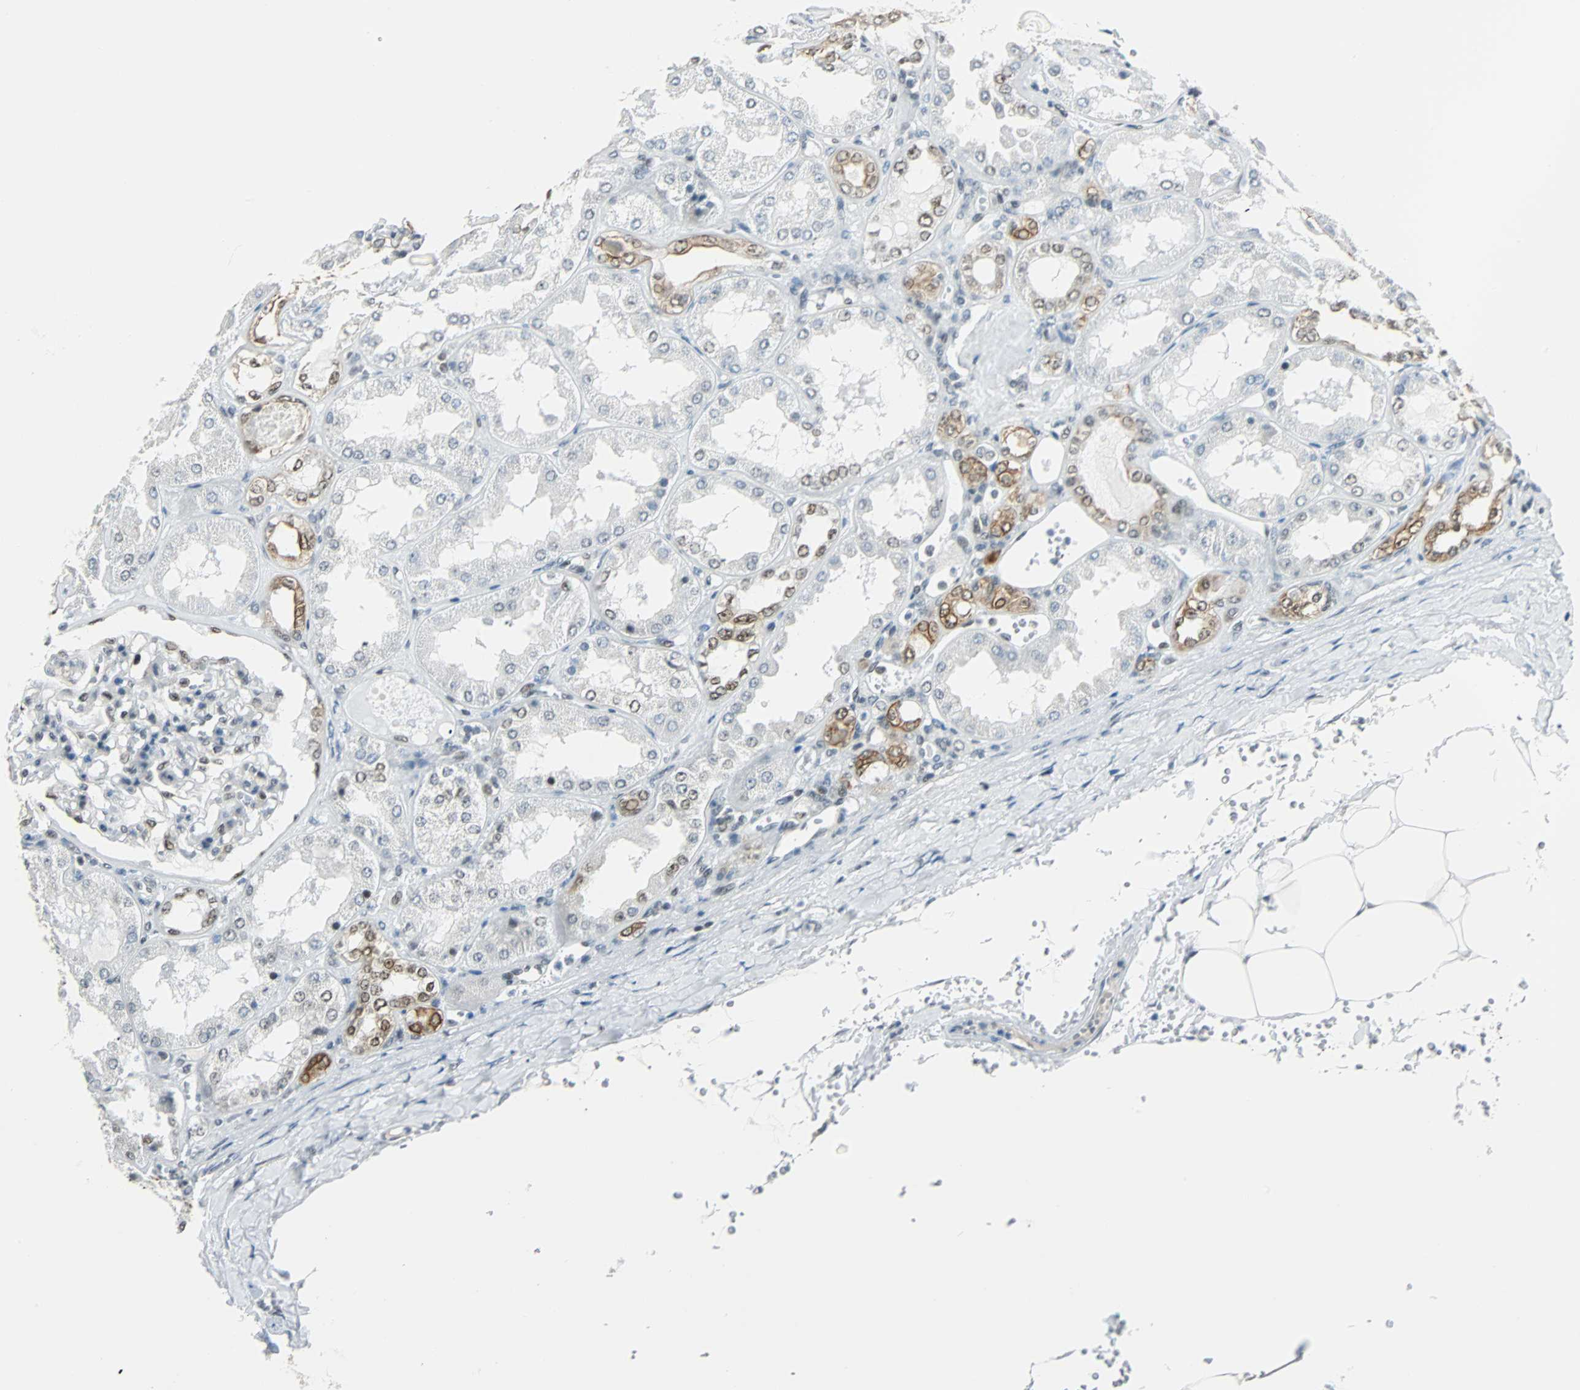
{"staining": {"intensity": "moderate", "quantity": ">75%", "location": "nuclear"}, "tissue": "kidney", "cell_type": "Cells in glomeruli", "image_type": "normal", "snomed": [{"axis": "morphology", "description": "Normal tissue, NOS"}, {"axis": "topography", "description": "Kidney"}], "caption": "High-magnification brightfield microscopy of benign kidney stained with DAB (3,3'-diaminobenzidine) (brown) and counterstained with hematoxylin (blue). cells in glomeruli exhibit moderate nuclear staining is appreciated in approximately>75% of cells.", "gene": "NELFE", "patient": {"sex": "female", "age": 56}}